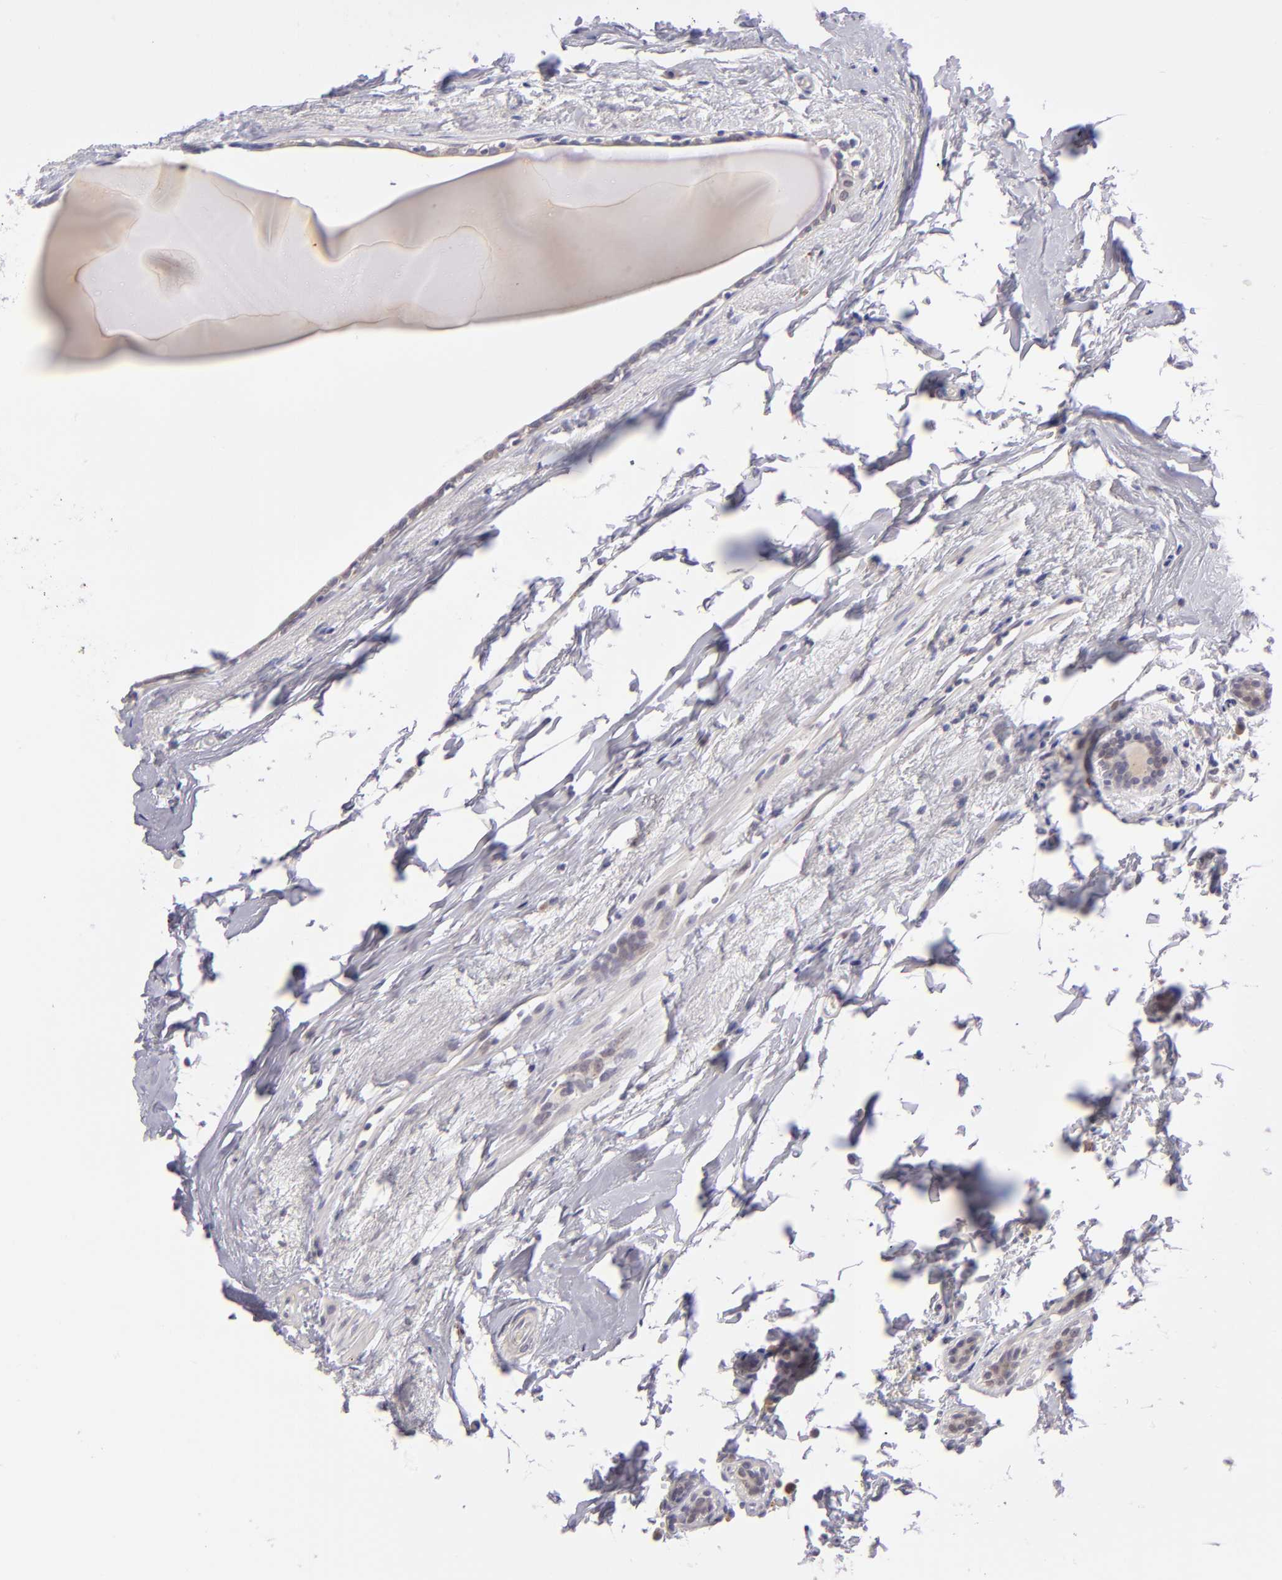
{"staining": {"intensity": "weak", "quantity": ">75%", "location": "cytoplasmic/membranous"}, "tissue": "breast cancer", "cell_type": "Tumor cells", "image_type": "cancer", "snomed": [{"axis": "morphology", "description": "Lobular carcinoma"}, {"axis": "topography", "description": "Breast"}], "caption": "Lobular carcinoma (breast) stained for a protein (brown) reveals weak cytoplasmic/membranous positive positivity in approximately >75% of tumor cells.", "gene": "TRAF3", "patient": {"sex": "female", "age": 55}}